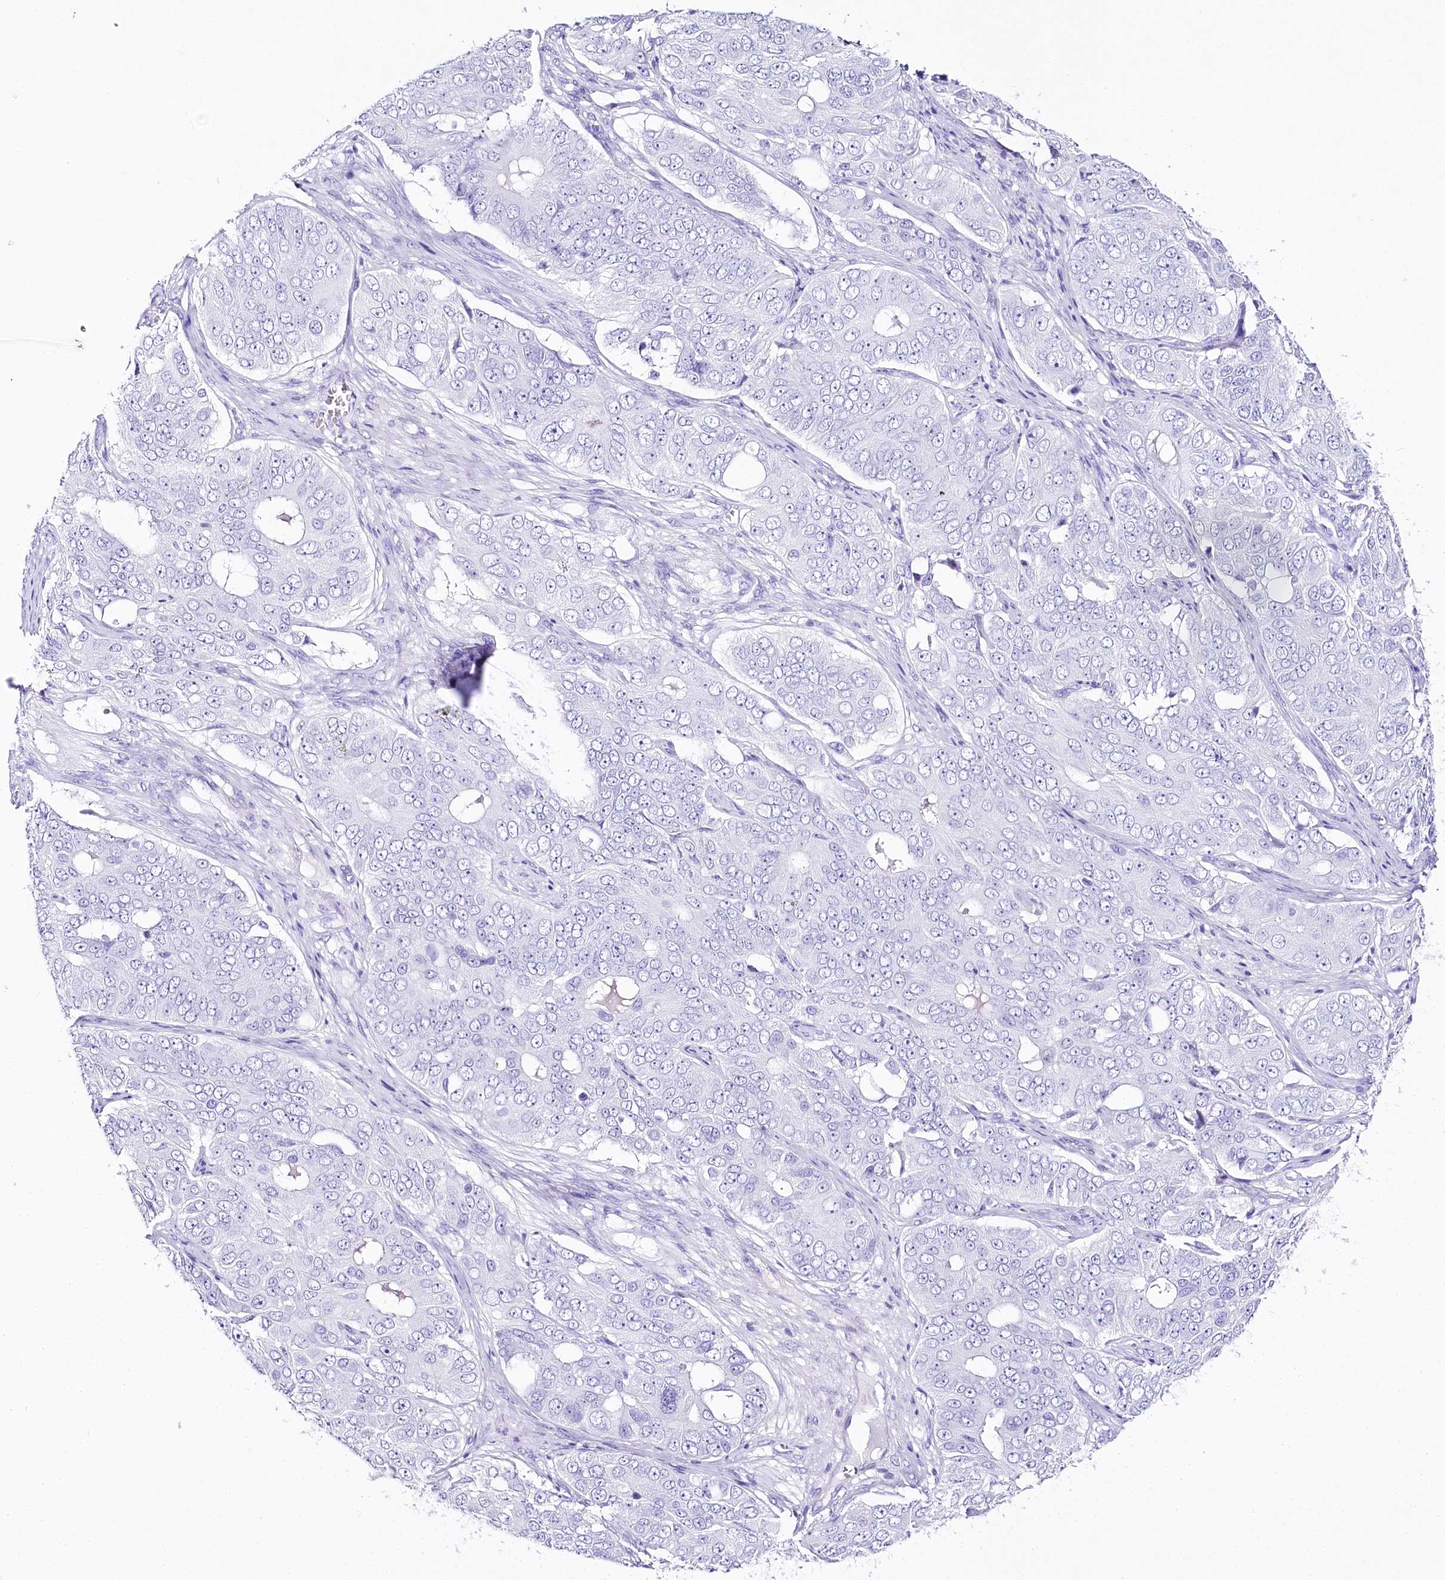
{"staining": {"intensity": "negative", "quantity": "none", "location": "none"}, "tissue": "ovarian cancer", "cell_type": "Tumor cells", "image_type": "cancer", "snomed": [{"axis": "morphology", "description": "Carcinoma, endometroid"}, {"axis": "topography", "description": "Ovary"}], "caption": "The immunohistochemistry (IHC) micrograph has no significant expression in tumor cells of ovarian cancer tissue. (DAB immunohistochemistry (IHC) visualized using brightfield microscopy, high magnification).", "gene": "CSN3", "patient": {"sex": "female", "age": 51}}